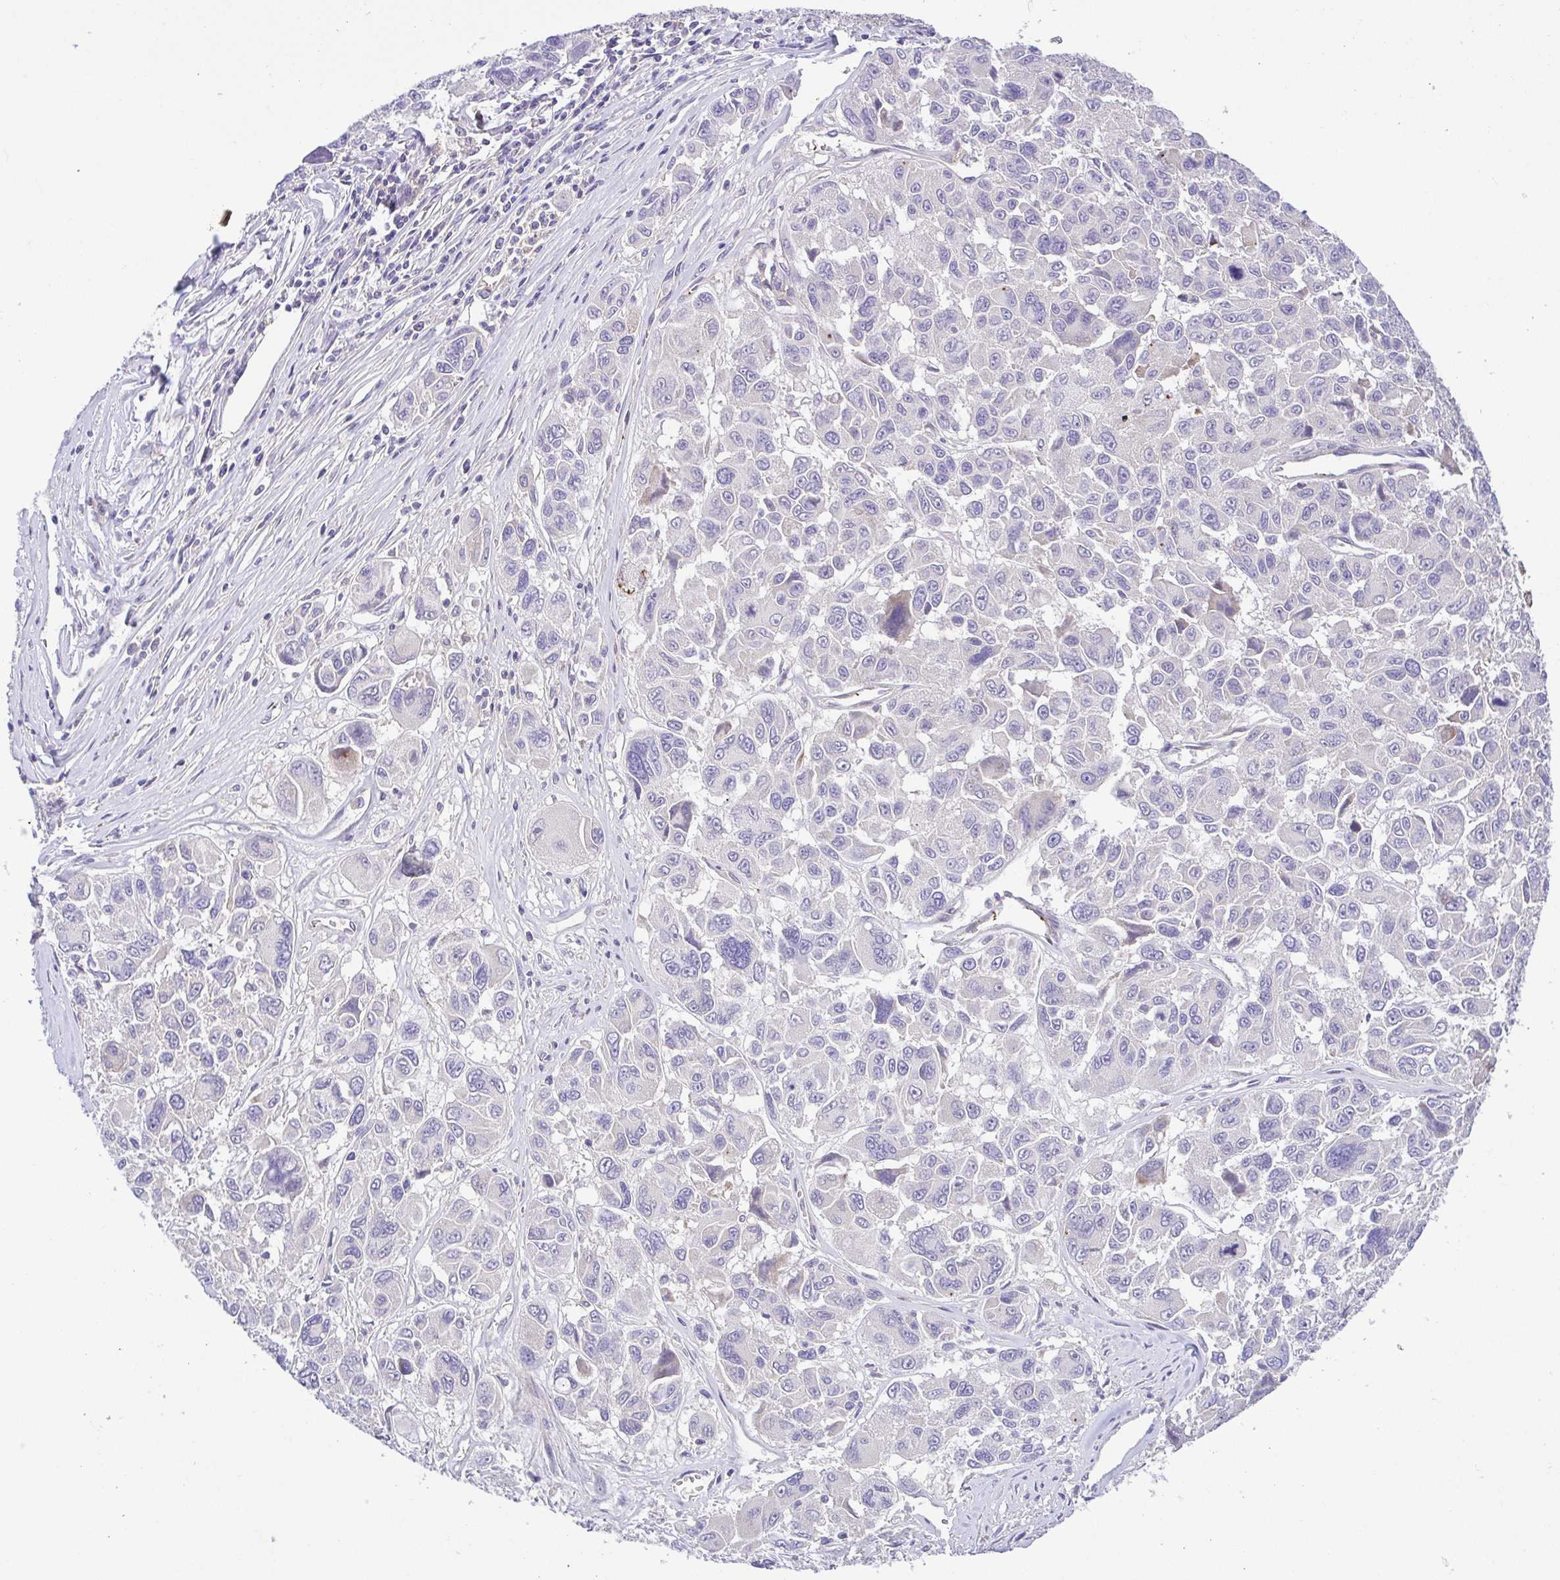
{"staining": {"intensity": "negative", "quantity": "none", "location": "none"}, "tissue": "melanoma", "cell_type": "Tumor cells", "image_type": "cancer", "snomed": [{"axis": "morphology", "description": "Malignant melanoma, NOS"}, {"axis": "topography", "description": "Skin"}], "caption": "Immunohistochemical staining of human malignant melanoma exhibits no significant expression in tumor cells.", "gene": "PRR14L", "patient": {"sex": "female", "age": 66}}